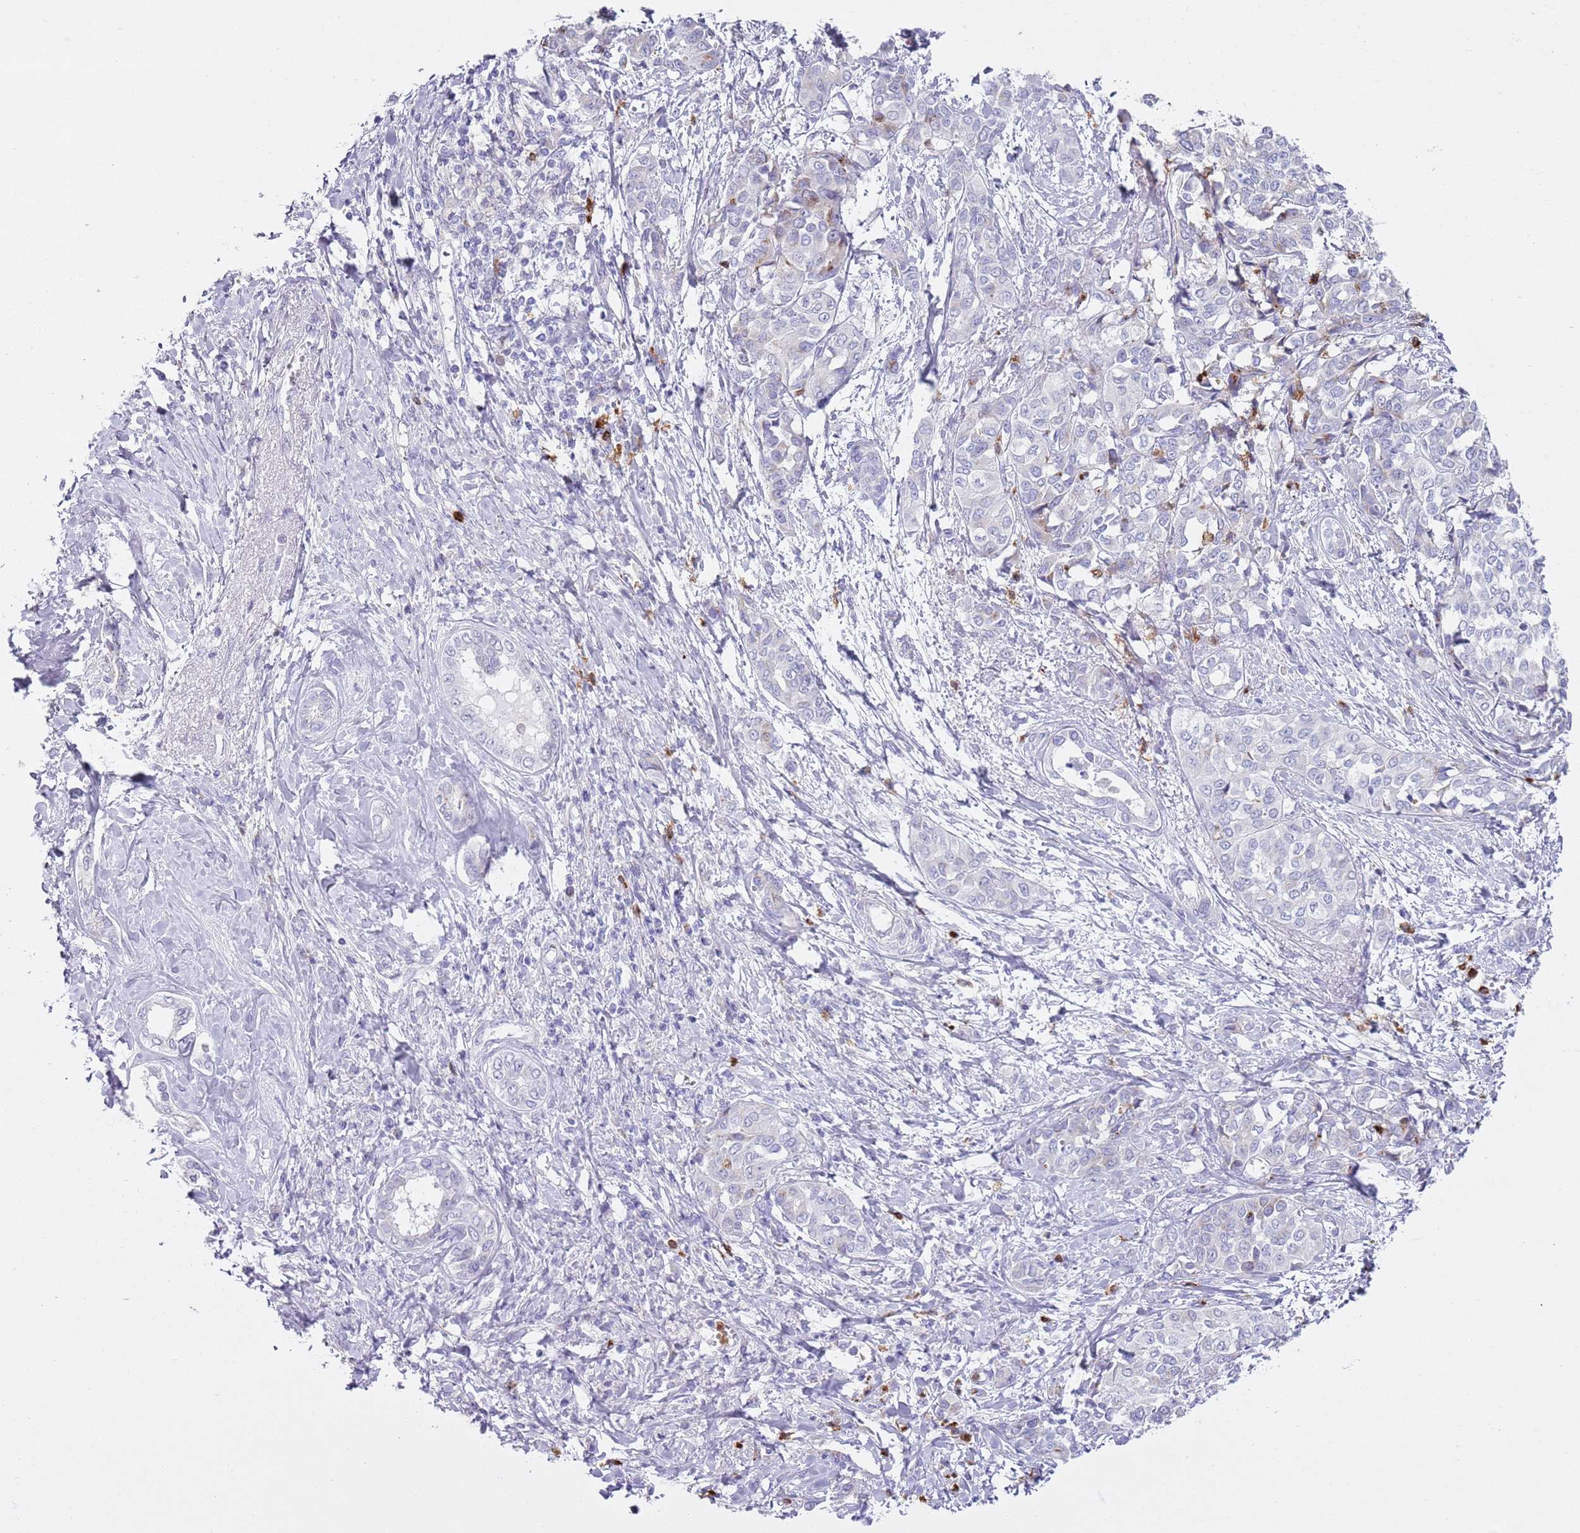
{"staining": {"intensity": "negative", "quantity": "none", "location": "none"}, "tissue": "liver cancer", "cell_type": "Tumor cells", "image_type": "cancer", "snomed": [{"axis": "morphology", "description": "Cholangiocarcinoma"}, {"axis": "topography", "description": "Liver"}], "caption": "Immunohistochemical staining of liver cholangiocarcinoma demonstrates no significant staining in tumor cells.", "gene": "CD177", "patient": {"sex": "female", "age": 77}}